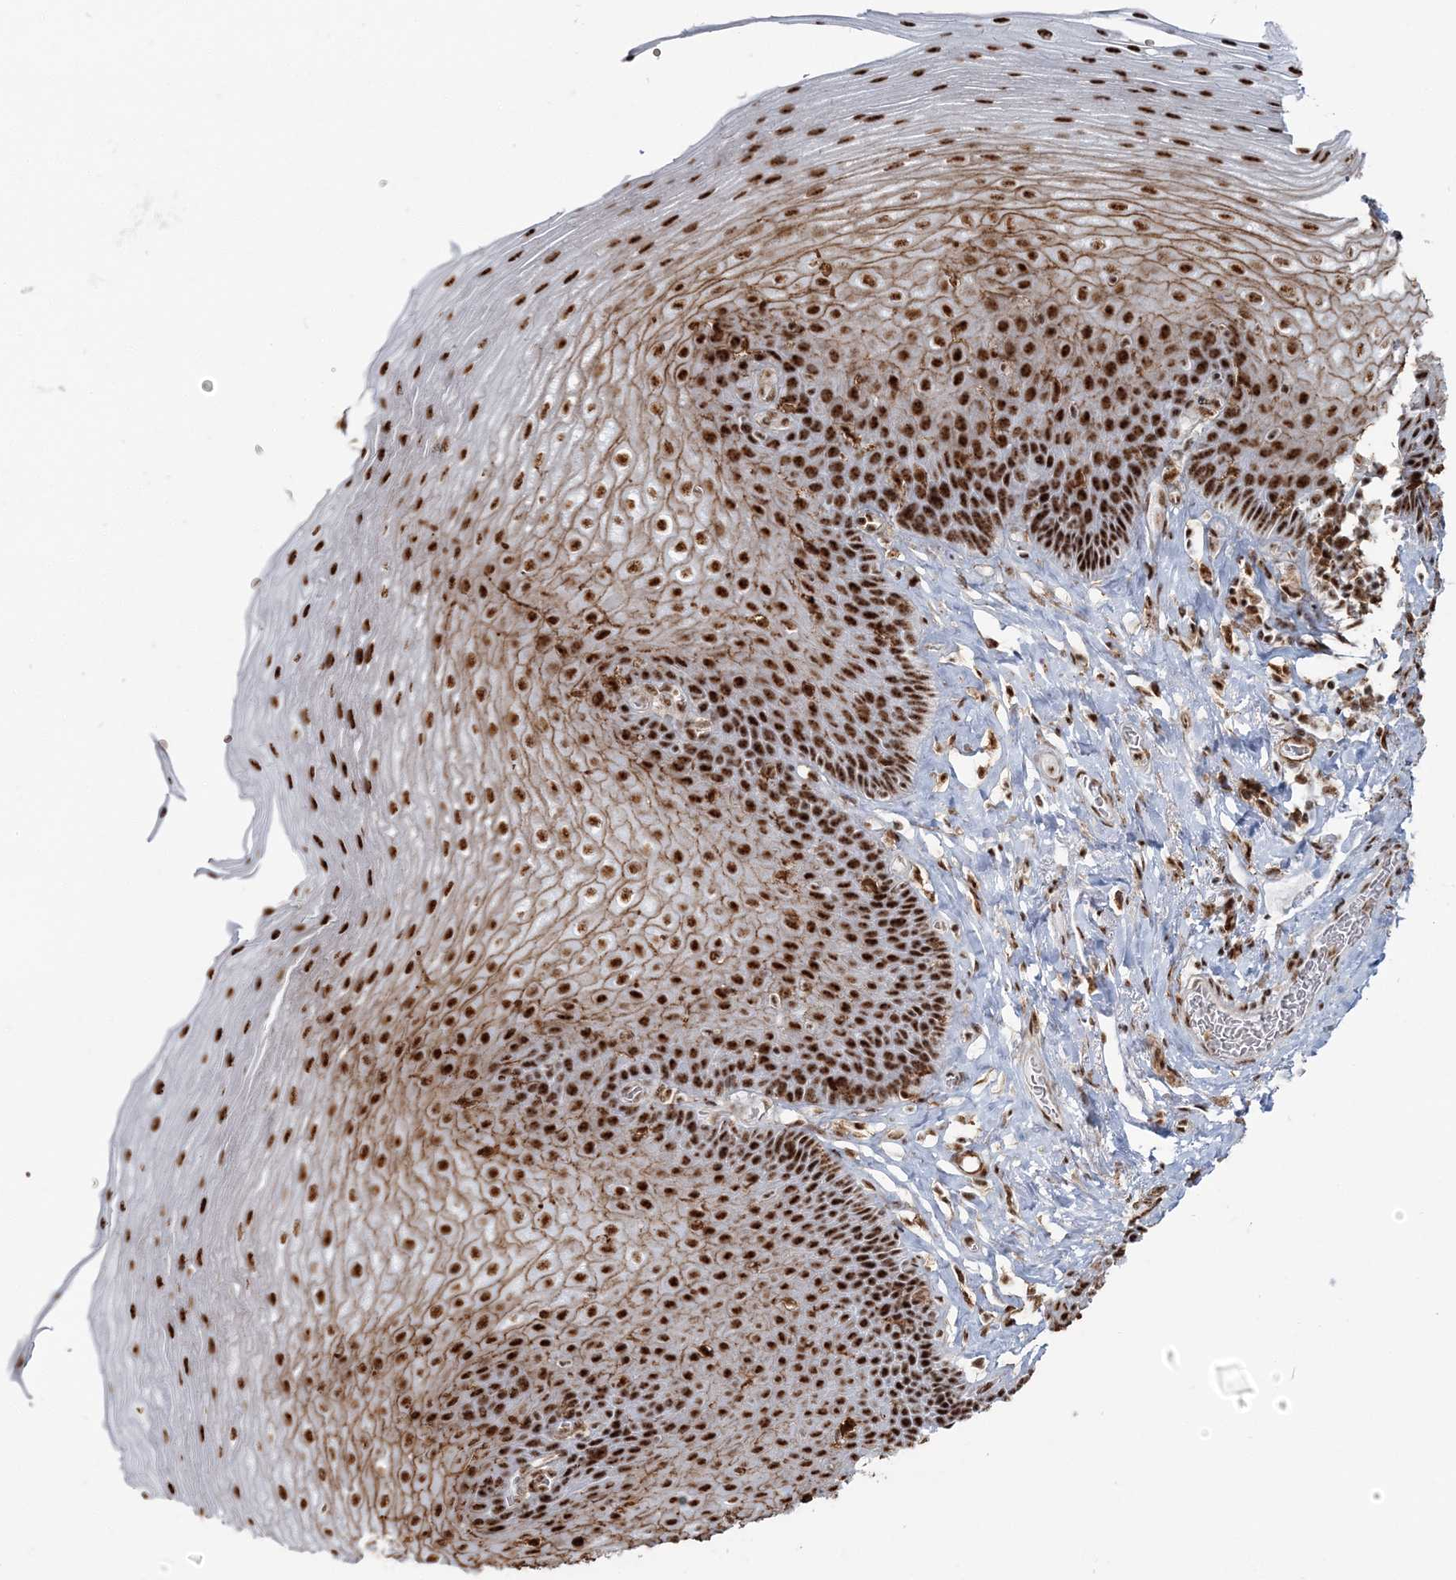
{"staining": {"intensity": "strong", "quantity": ">75%", "location": "cytoplasmic/membranous,nuclear"}, "tissue": "esophagus", "cell_type": "Squamous epithelial cells", "image_type": "normal", "snomed": [{"axis": "morphology", "description": "Normal tissue, NOS"}, {"axis": "topography", "description": "Esophagus"}], "caption": "Immunohistochemistry staining of unremarkable esophagus, which demonstrates high levels of strong cytoplasmic/membranous,nuclear positivity in approximately >75% of squamous epithelial cells indicating strong cytoplasmic/membranous,nuclear protein positivity. The staining was performed using DAB (3,3'-diaminobenzidine) (brown) for protein detection and nuclei were counterstained in hematoxylin (blue).", "gene": "DDX46", "patient": {"sex": "female", "age": 66}}